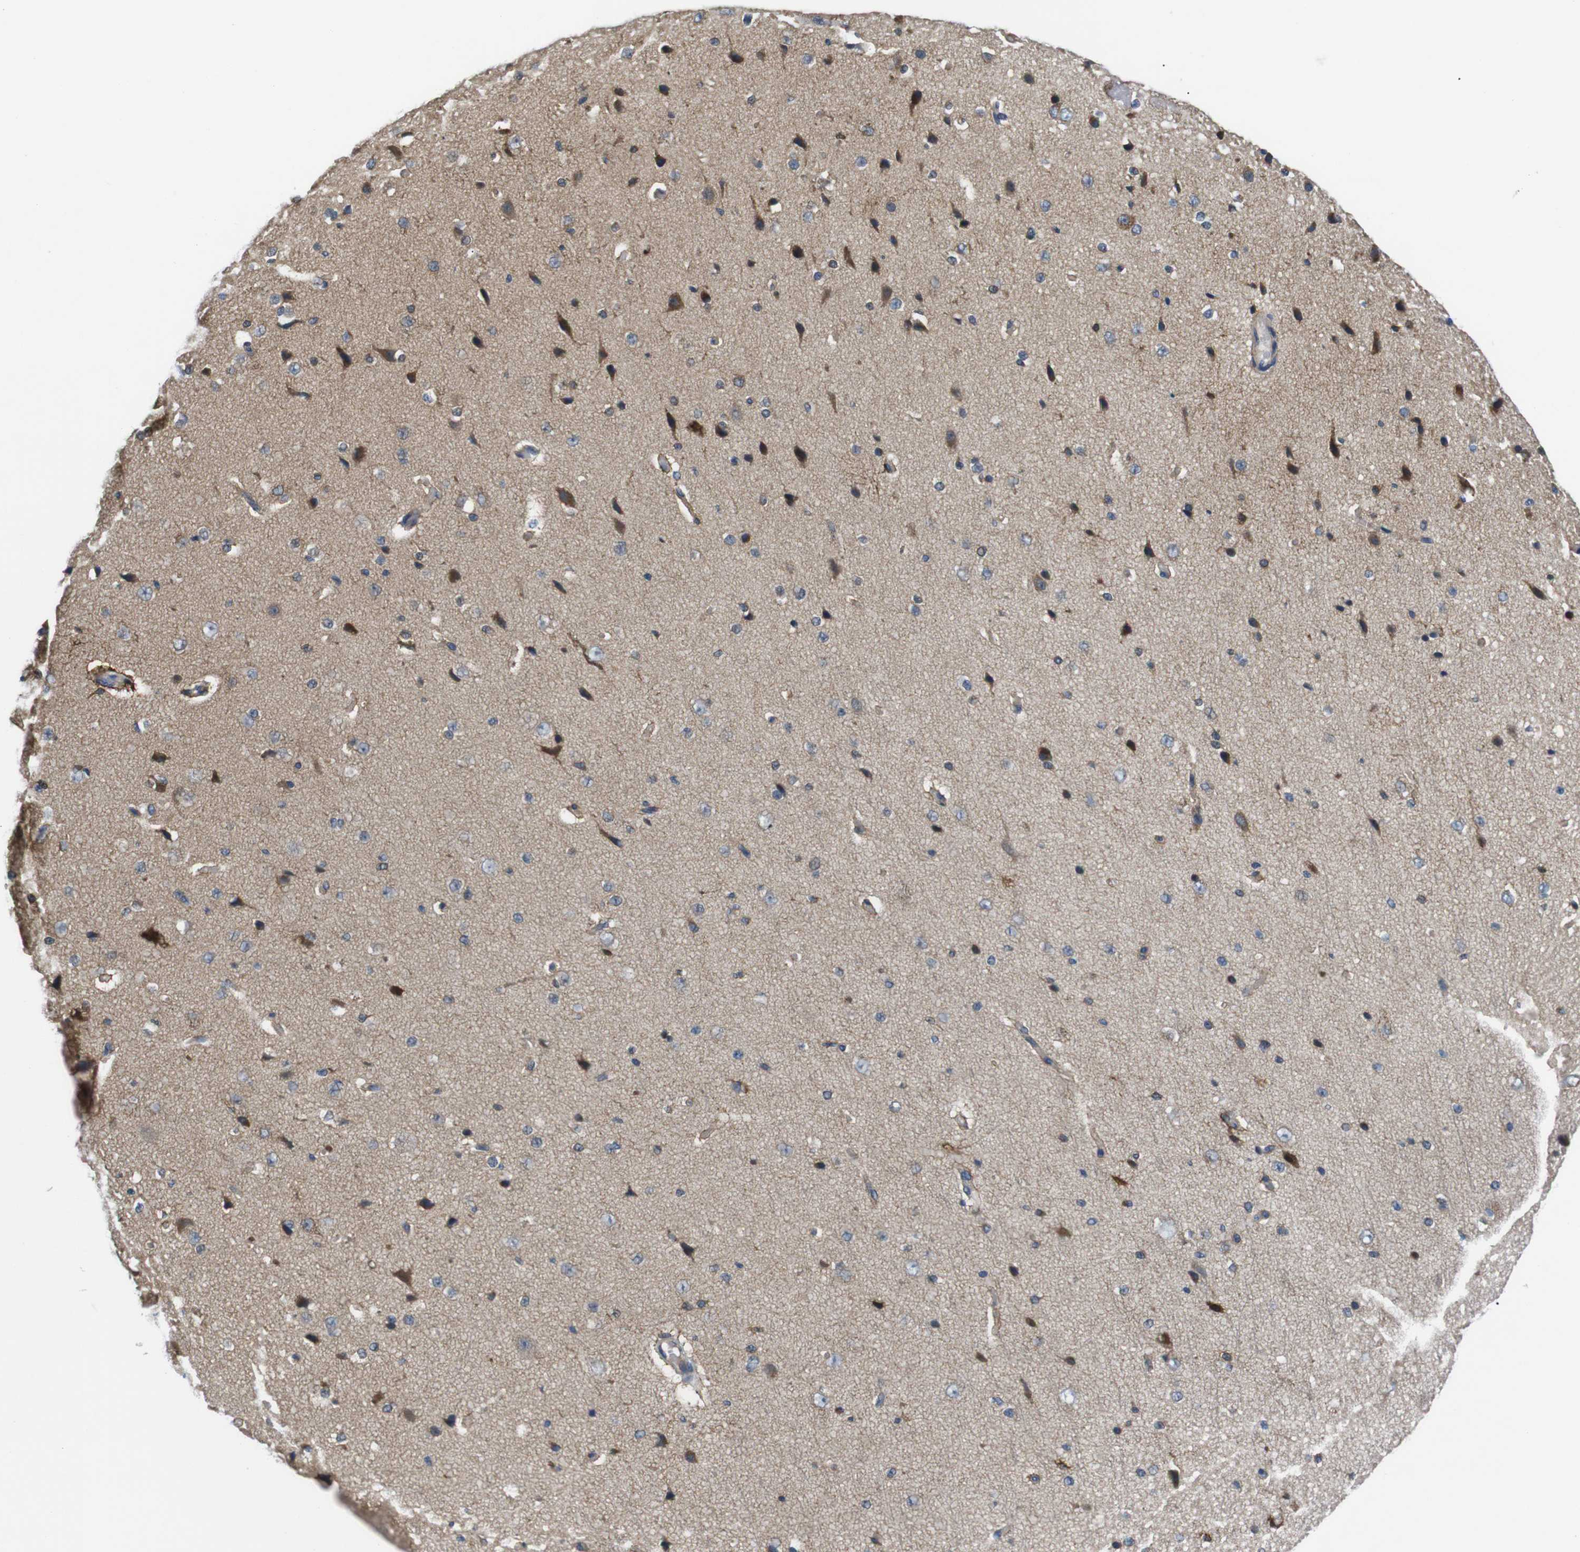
{"staining": {"intensity": "negative", "quantity": "none", "location": "none"}, "tissue": "cerebral cortex", "cell_type": "Endothelial cells", "image_type": "normal", "snomed": [{"axis": "morphology", "description": "Normal tissue, NOS"}, {"axis": "morphology", "description": "Developmental malformation"}, {"axis": "topography", "description": "Cerebral cortex"}], "caption": "Immunohistochemistry image of unremarkable human cerebral cortex stained for a protein (brown), which reveals no expression in endothelial cells.", "gene": "JAK1", "patient": {"sex": "female", "age": 30}}